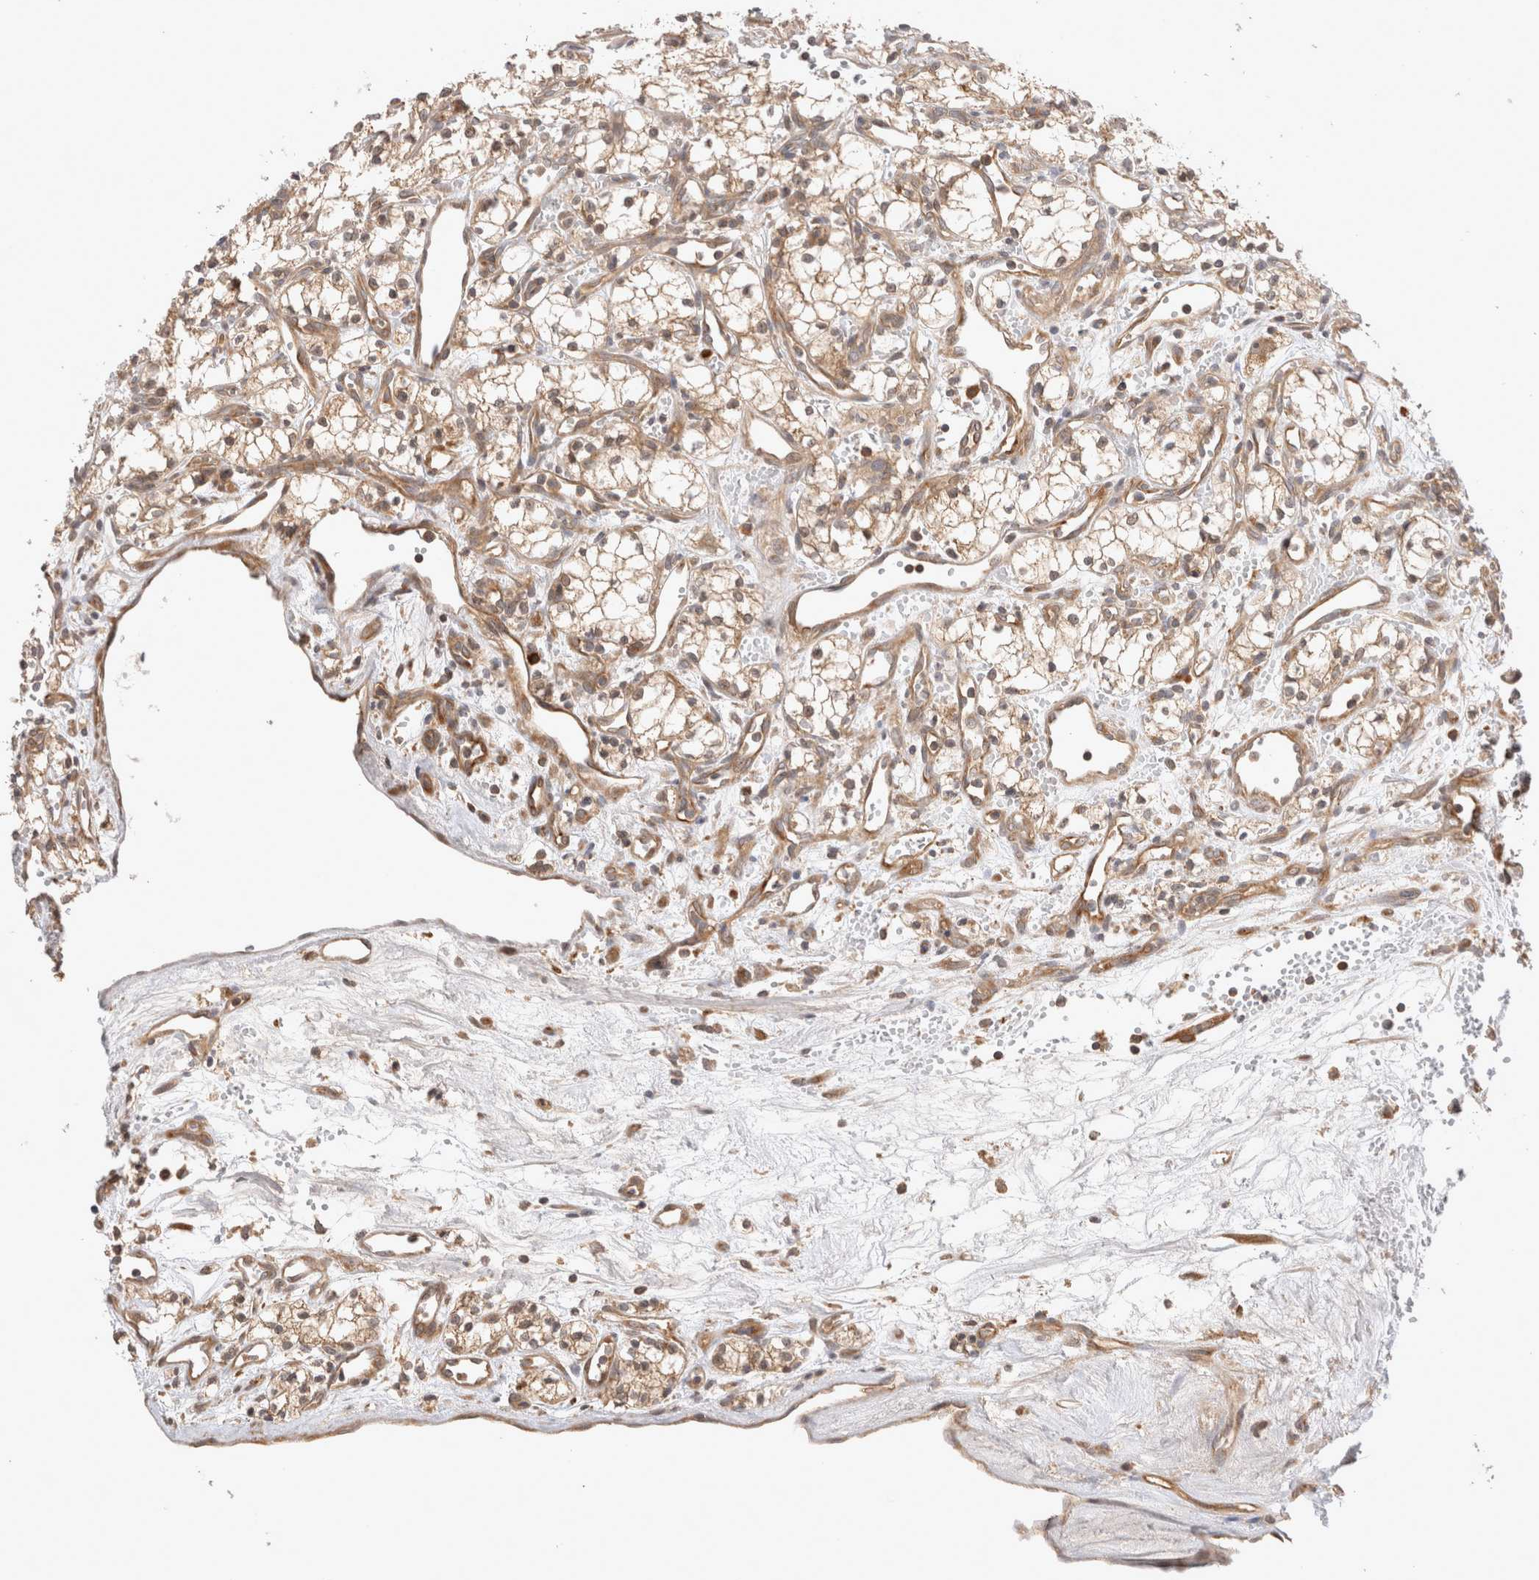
{"staining": {"intensity": "weak", "quantity": ">75%", "location": "cytoplasmic/membranous"}, "tissue": "renal cancer", "cell_type": "Tumor cells", "image_type": "cancer", "snomed": [{"axis": "morphology", "description": "Adenocarcinoma, NOS"}, {"axis": "topography", "description": "Kidney"}], "caption": "Brown immunohistochemical staining in adenocarcinoma (renal) demonstrates weak cytoplasmic/membranous expression in approximately >75% of tumor cells.", "gene": "VPS28", "patient": {"sex": "male", "age": 59}}